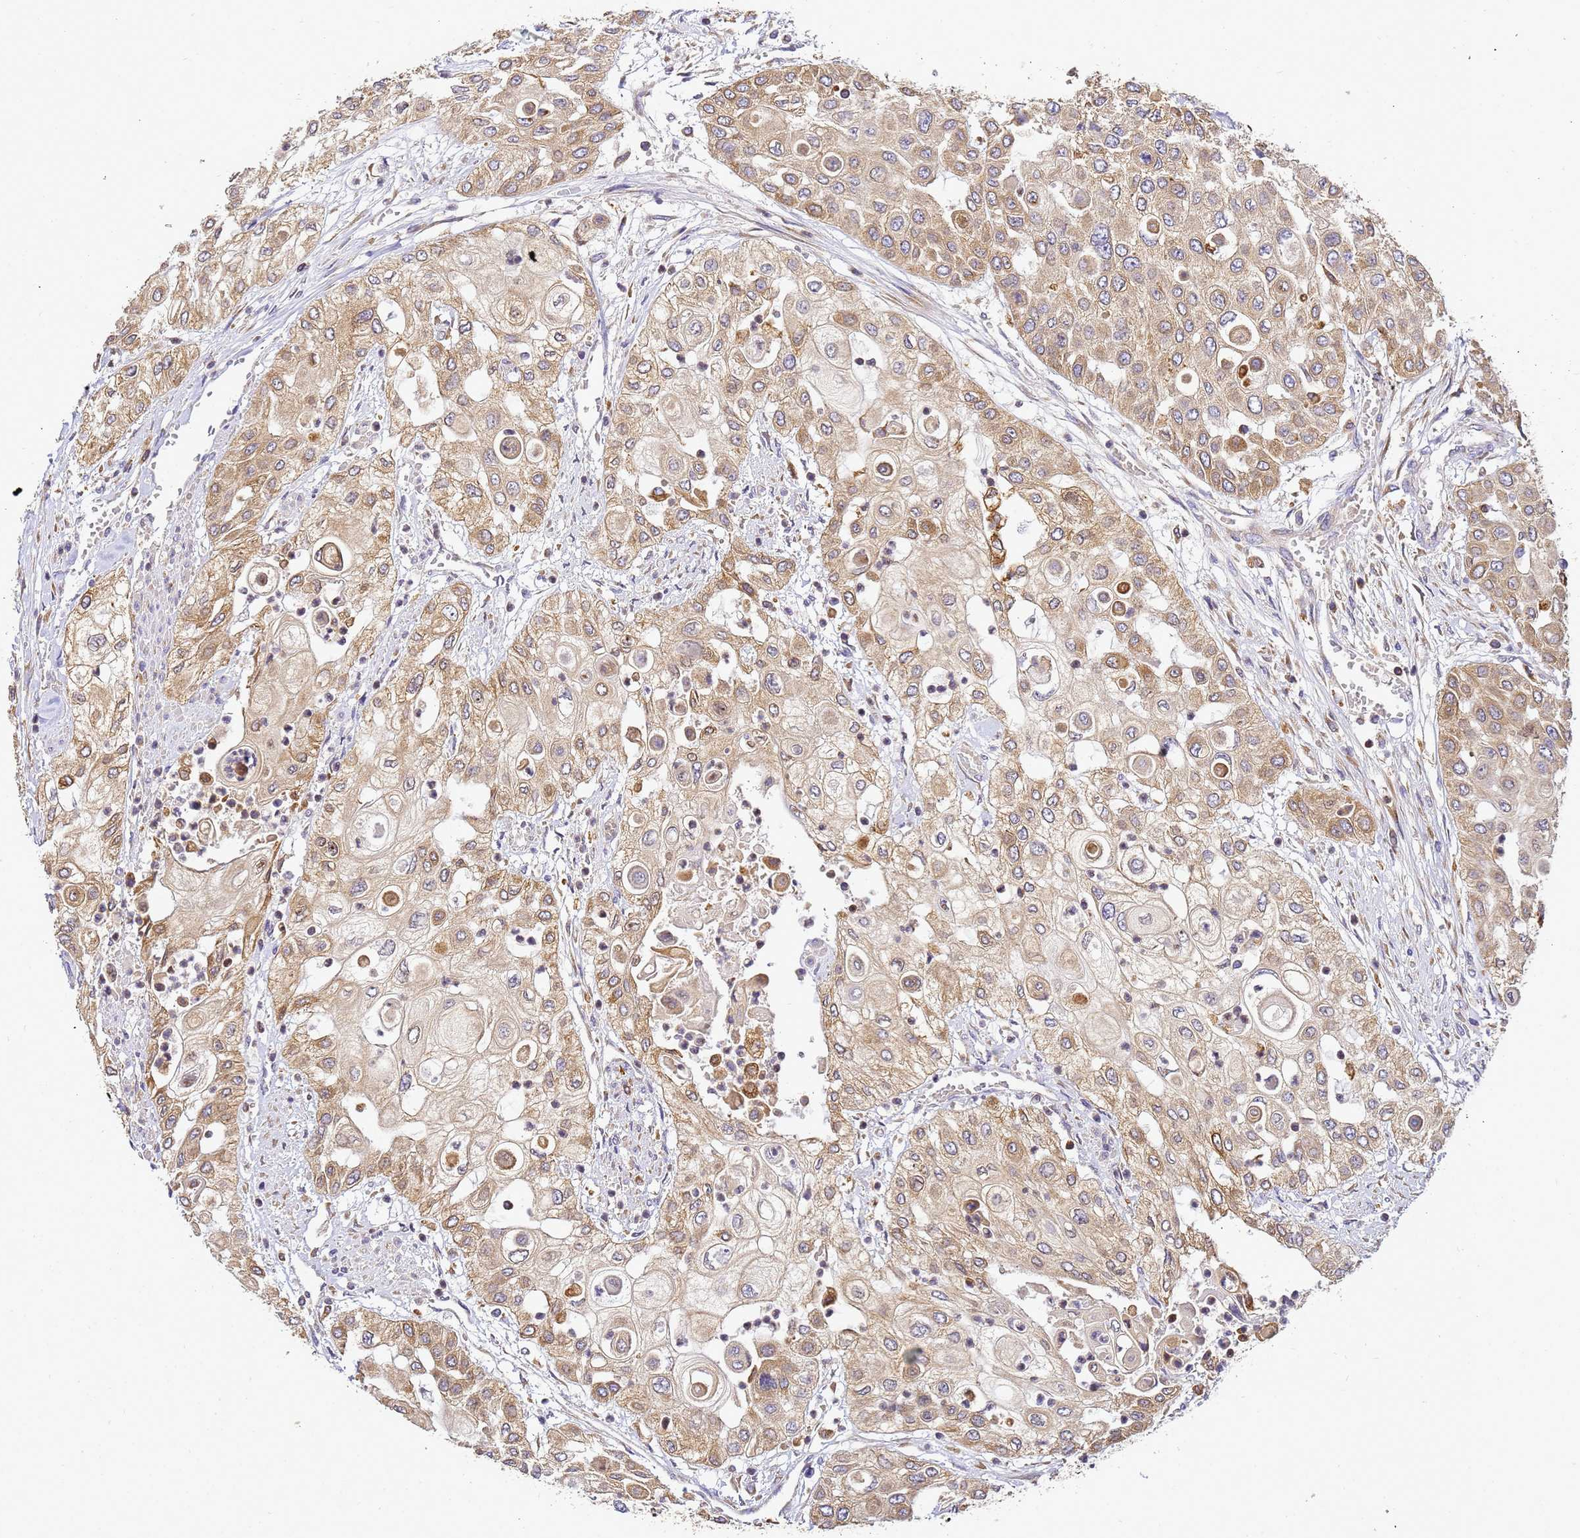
{"staining": {"intensity": "moderate", "quantity": ">75%", "location": "cytoplasmic/membranous"}, "tissue": "urothelial cancer", "cell_type": "Tumor cells", "image_type": "cancer", "snomed": [{"axis": "morphology", "description": "Urothelial carcinoma, High grade"}, {"axis": "topography", "description": "Urinary bladder"}], "caption": "A photomicrograph of human urothelial cancer stained for a protein reveals moderate cytoplasmic/membranous brown staining in tumor cells. (Stains: DAB in brown, nuclei in blue, Microscopy: brightfield microscopy at high magnification).", "gene": "ADPGK", "patient": {"sex": "female", "age": 79}}